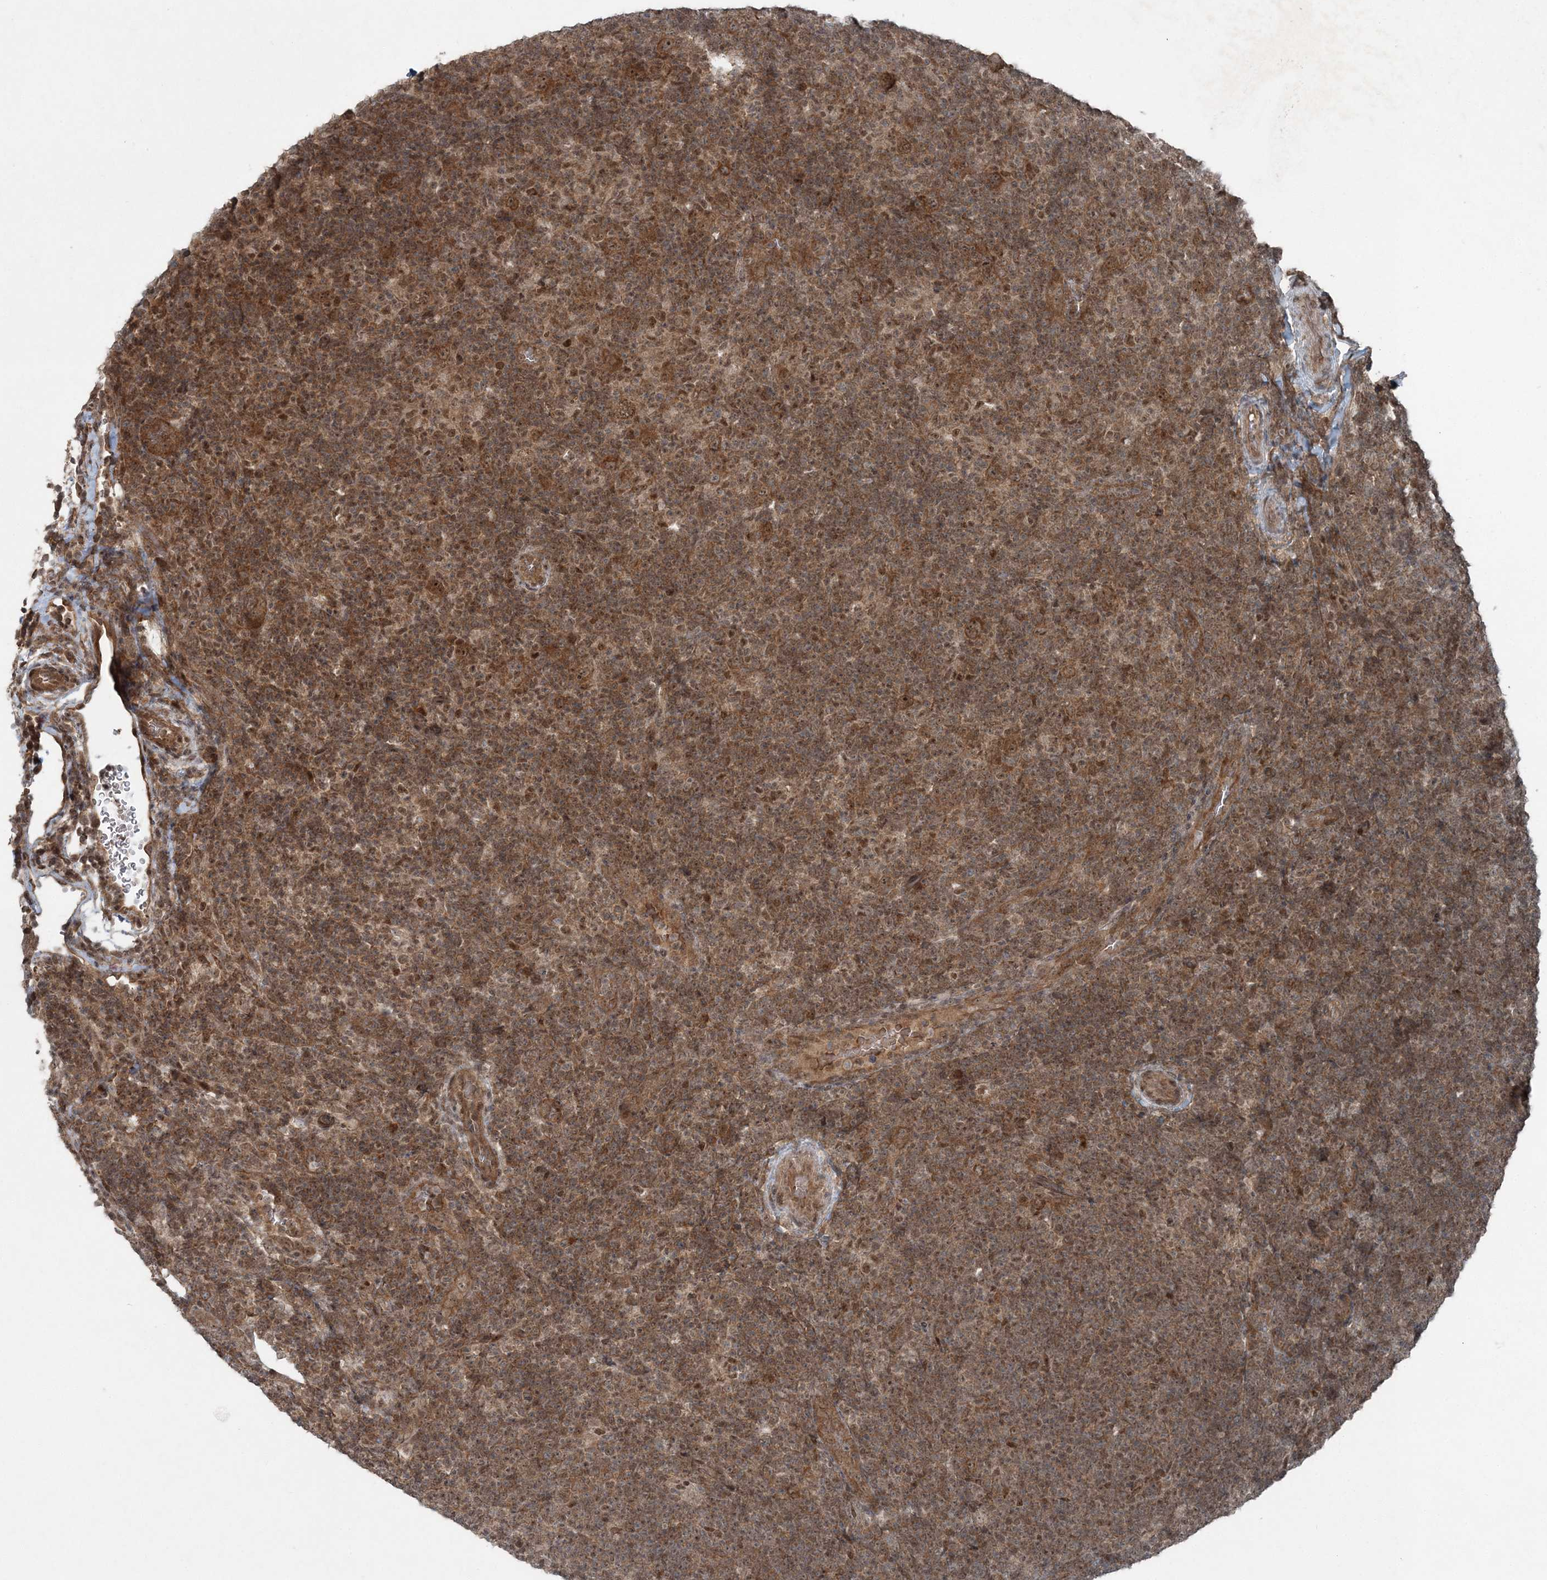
{"staining": {"intensity": "moderate", "quantity": ">75%", "location": "cytoplasmic/membranous,nuclear"}, "tissue": "lymphoma", "cell_type": "Tumor cells", "image_type": "cancer", "snomed": [{"axis": "morphology", "description": "Hodgkin's disease, NOS"}, {"axis": "topography", "description": "Lymph node"}], "caption": "The immunohistochemical stain labels moderate cytoplasmic/membranous and nuclear positivity in tumor cells of Hodgkin's disease tissue.", "gene": "FBXL17", "patient": {"sex": "female", "age": 57}}